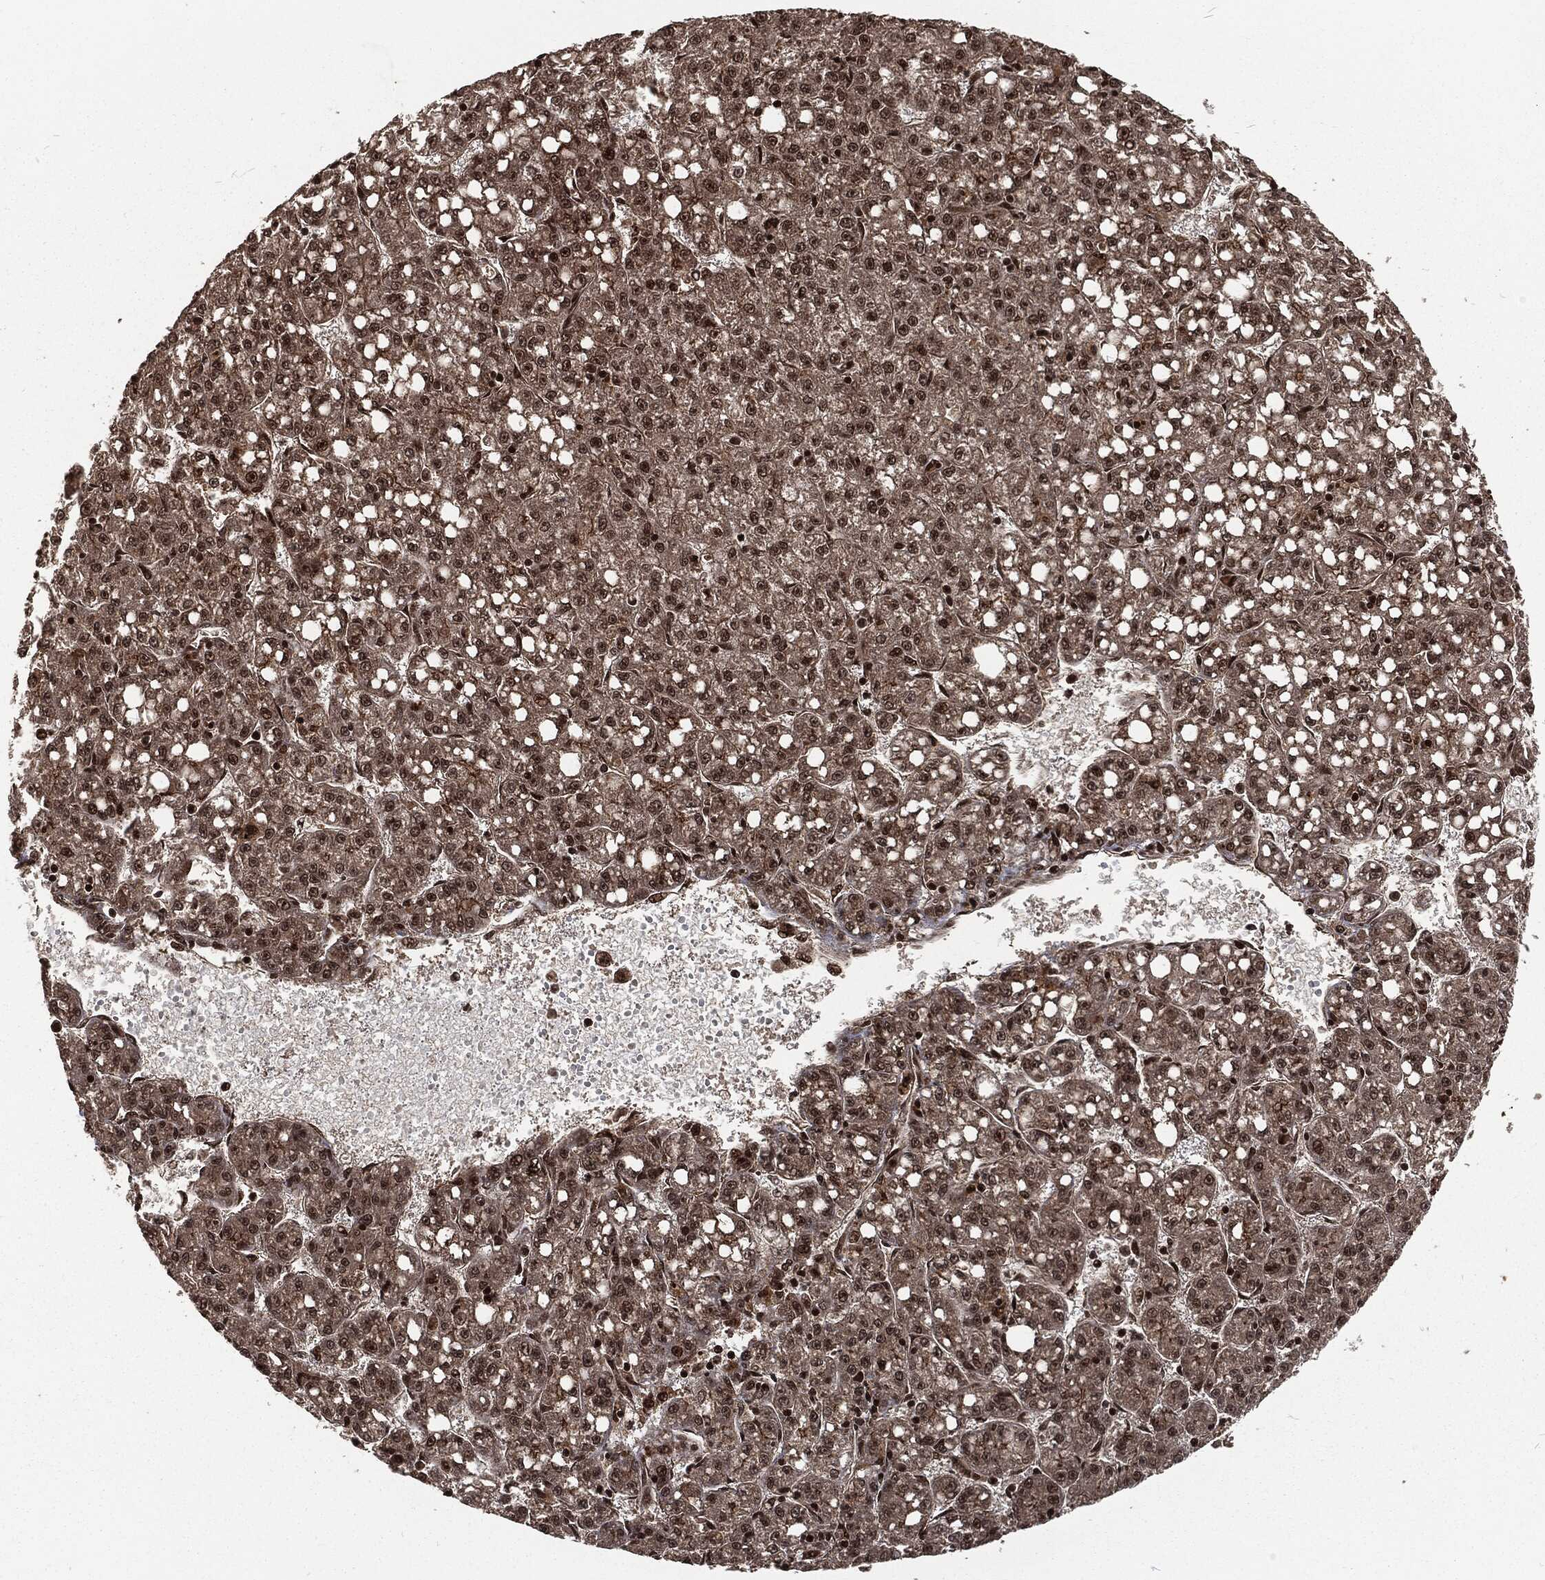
{"staining": {"intensity": "moderate", "quantity": "25%-75%", "location": "nuclear"}, "tissue": "liver cancer", "cell_type": "Tumor cells", "image_type": "cancer", "snomed": [{"axis": "morphology", "description": "Carcinoma, Hepatocellular, NOS"}, {"axis": "topography", "description": "Liver"}], "caption": "Immunohistochemical staining of liver cancer displays moderate nuclear protein expression in about 25%-75% of tumor cells.", "gene": "NGRN", "patient": {"sex": "female", "age": 65}}